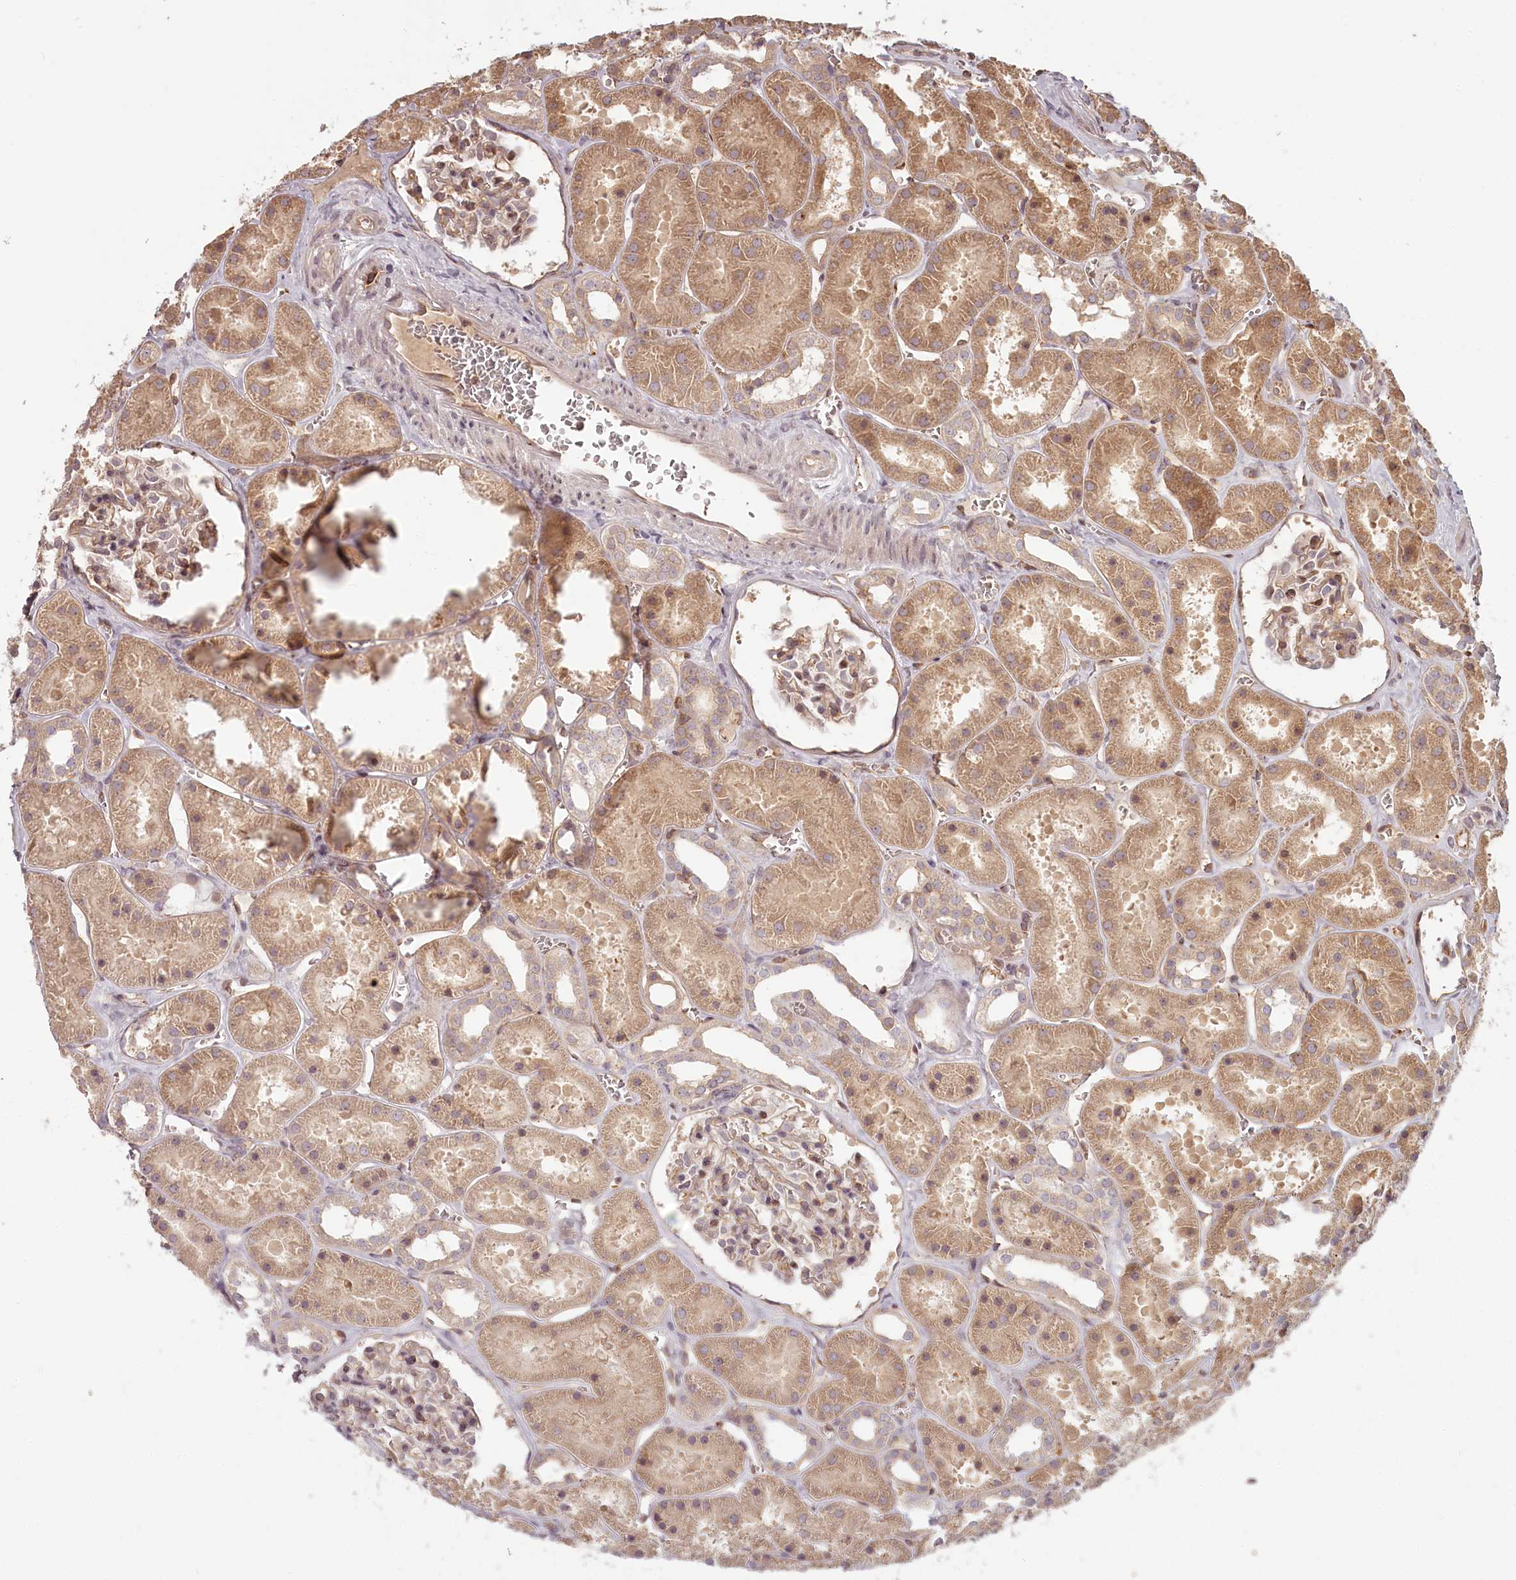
{"staining": {"intensity": "moderate", "quantity": "25%-75%", "location": "cytoplasmic/membranous"}, "tissue": "kidney", "cell_type": "Cells in glomeruli", "image_type": "normal", "snomed": [{"axis": "morphology", "description": "Normal tissue, NOS"}, {"axis": "topography", "description": "Kidney"}], "caption": "The photomicrograph reveals immunohistochemical staining of benign kidney. There is moderate cytoplasmic/membranous staining is present in approximately 25%-75% of cells in glomeruli. The staining was performed using DAB (3,3'-diaminobenzidine), with brown indicating positive protein expression. Nuclei are stained blue with hematoxylin.", "gene": "TMIE", "patient": {"sex": "female", "age": 41}}